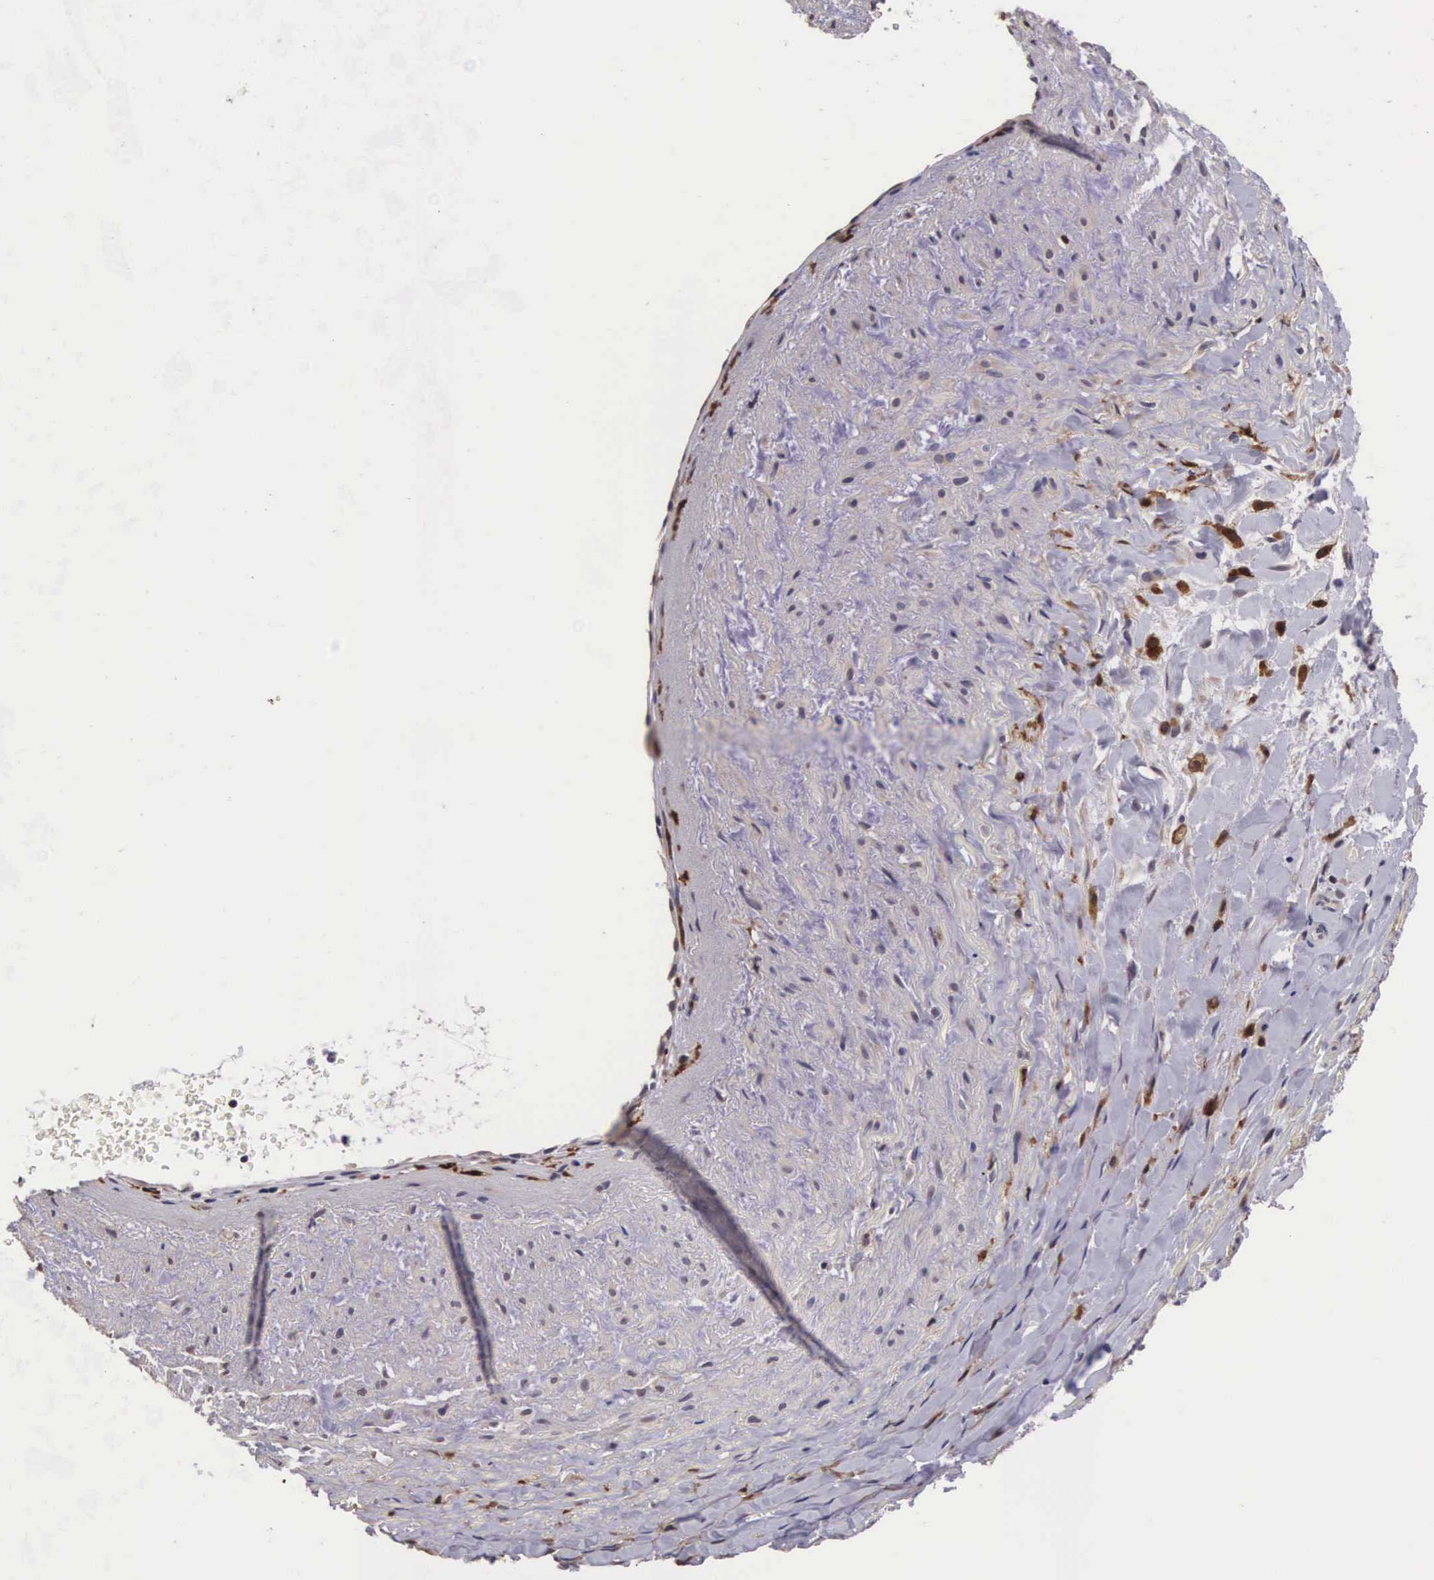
{"staining": {"intensity": "negative", "quantity": "none", "location": "none"}, "tissue": "lung cancer", "cell_type": "Tumor cells", "image_type": "cancer", "snomed": [{"axis": "morphology", "description": "Adenocarcinoma, NOS"}, {"axis": "topography", "description": "Lung"}], "caption": "This image is of lung cancer stained with immunohistochemistry (IHC) to label a protein in brown with the nuclei are counter-stained blue. There is no expression in tumor cells. (DAB (3,3'-diaminobenzidine) IHC visualized using brightfield microscopy, high magnification).", "gene": "CDC45", "patient": {"sex": "male", "age": 48}}